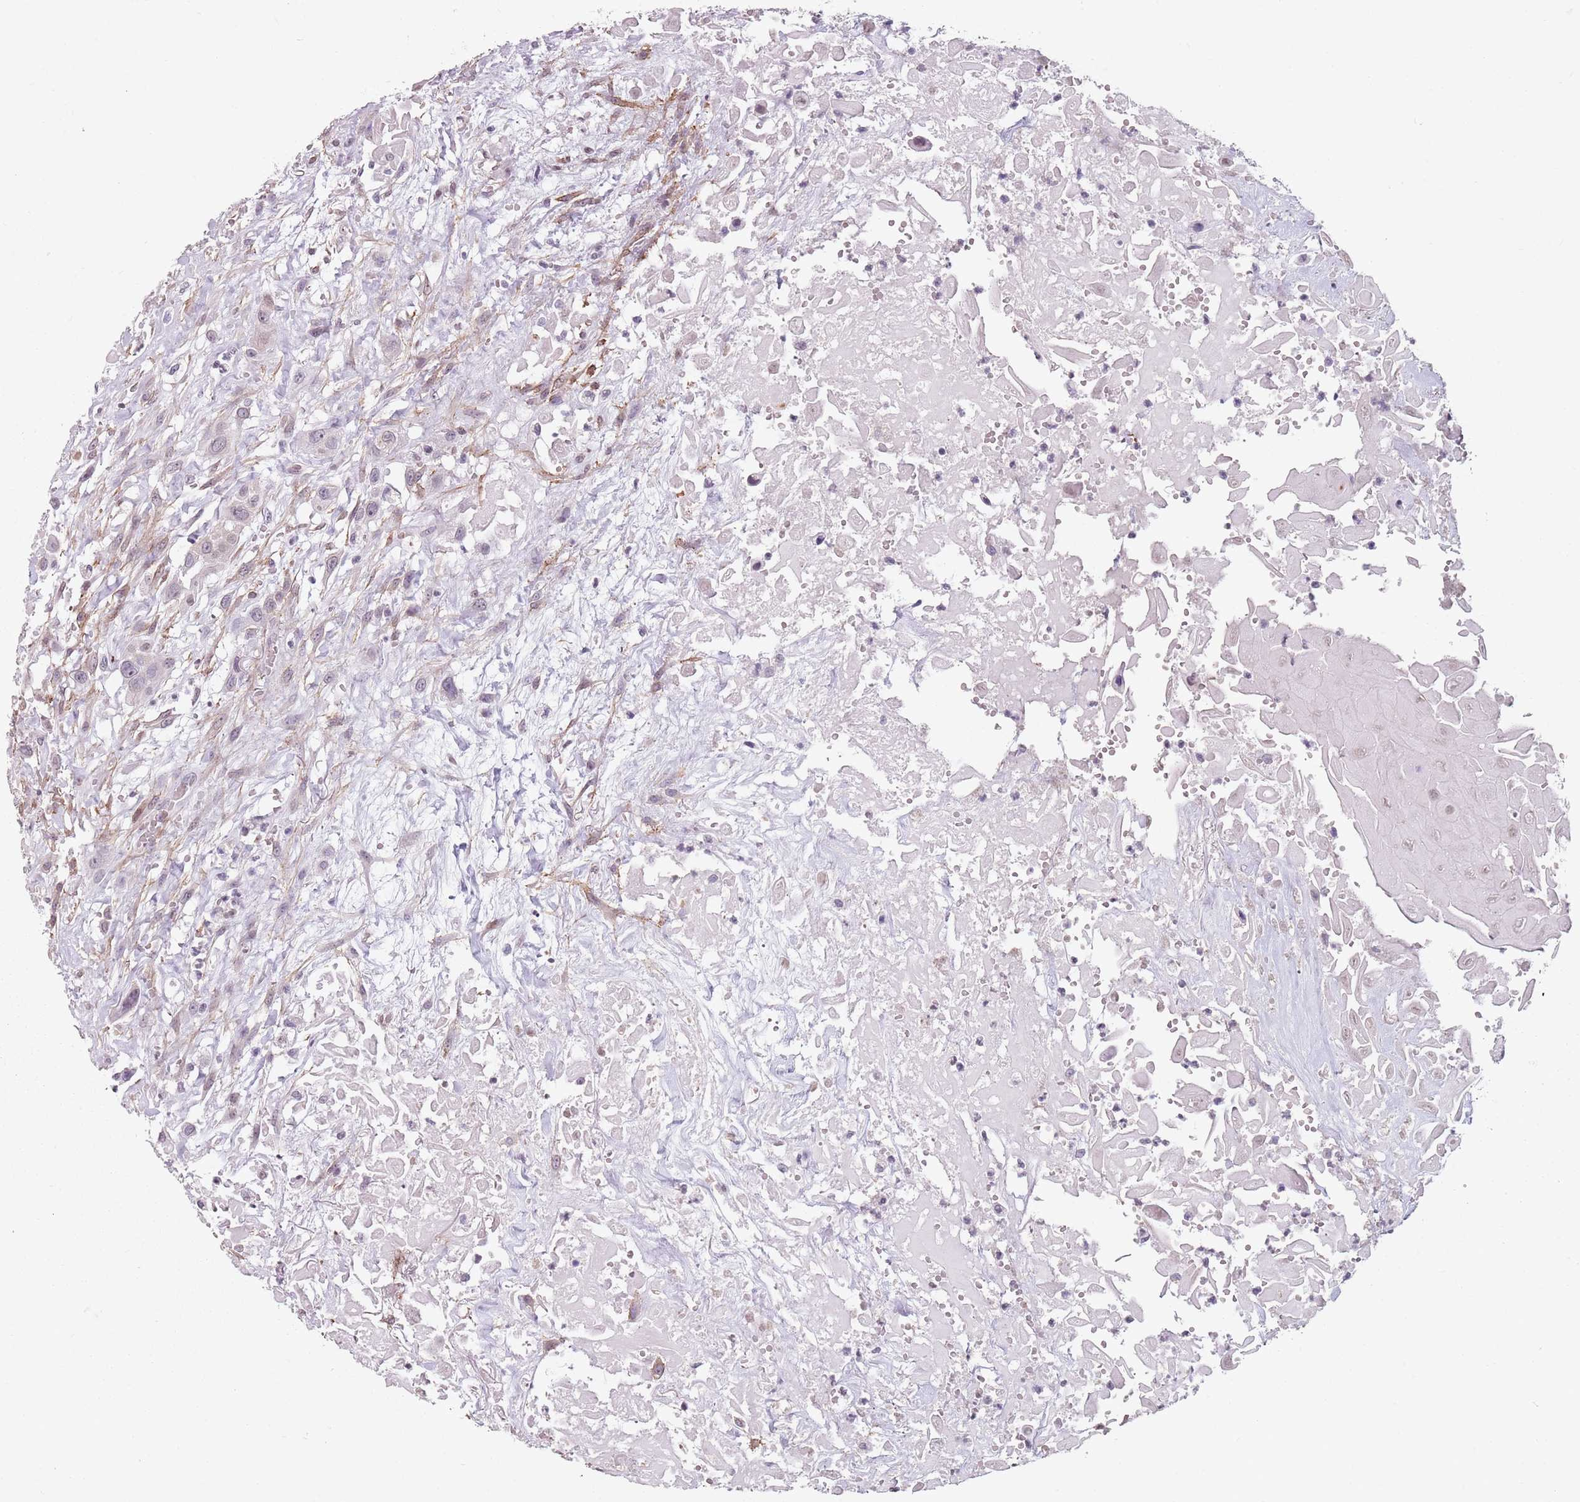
{"staining": {"intensity": "negative", "quantity": "none", "location": "none"}, "tissue": "head and neck cancer", "cell_type": "Tumor cells", "image_type": "cancer", "snomed": [{"axis": "morphology", "description": "Squamous cell carcinoma, NOS"}, {"axis": "topography", "description": "Head-Neck"}], "caption": "Human head and neck cancer stained for a protein using immunohistochemistry (IHC) demonstrates no expression in tumor cells.", "gene": "TMC4", "patient": {"sex": "male", "age": 81}}